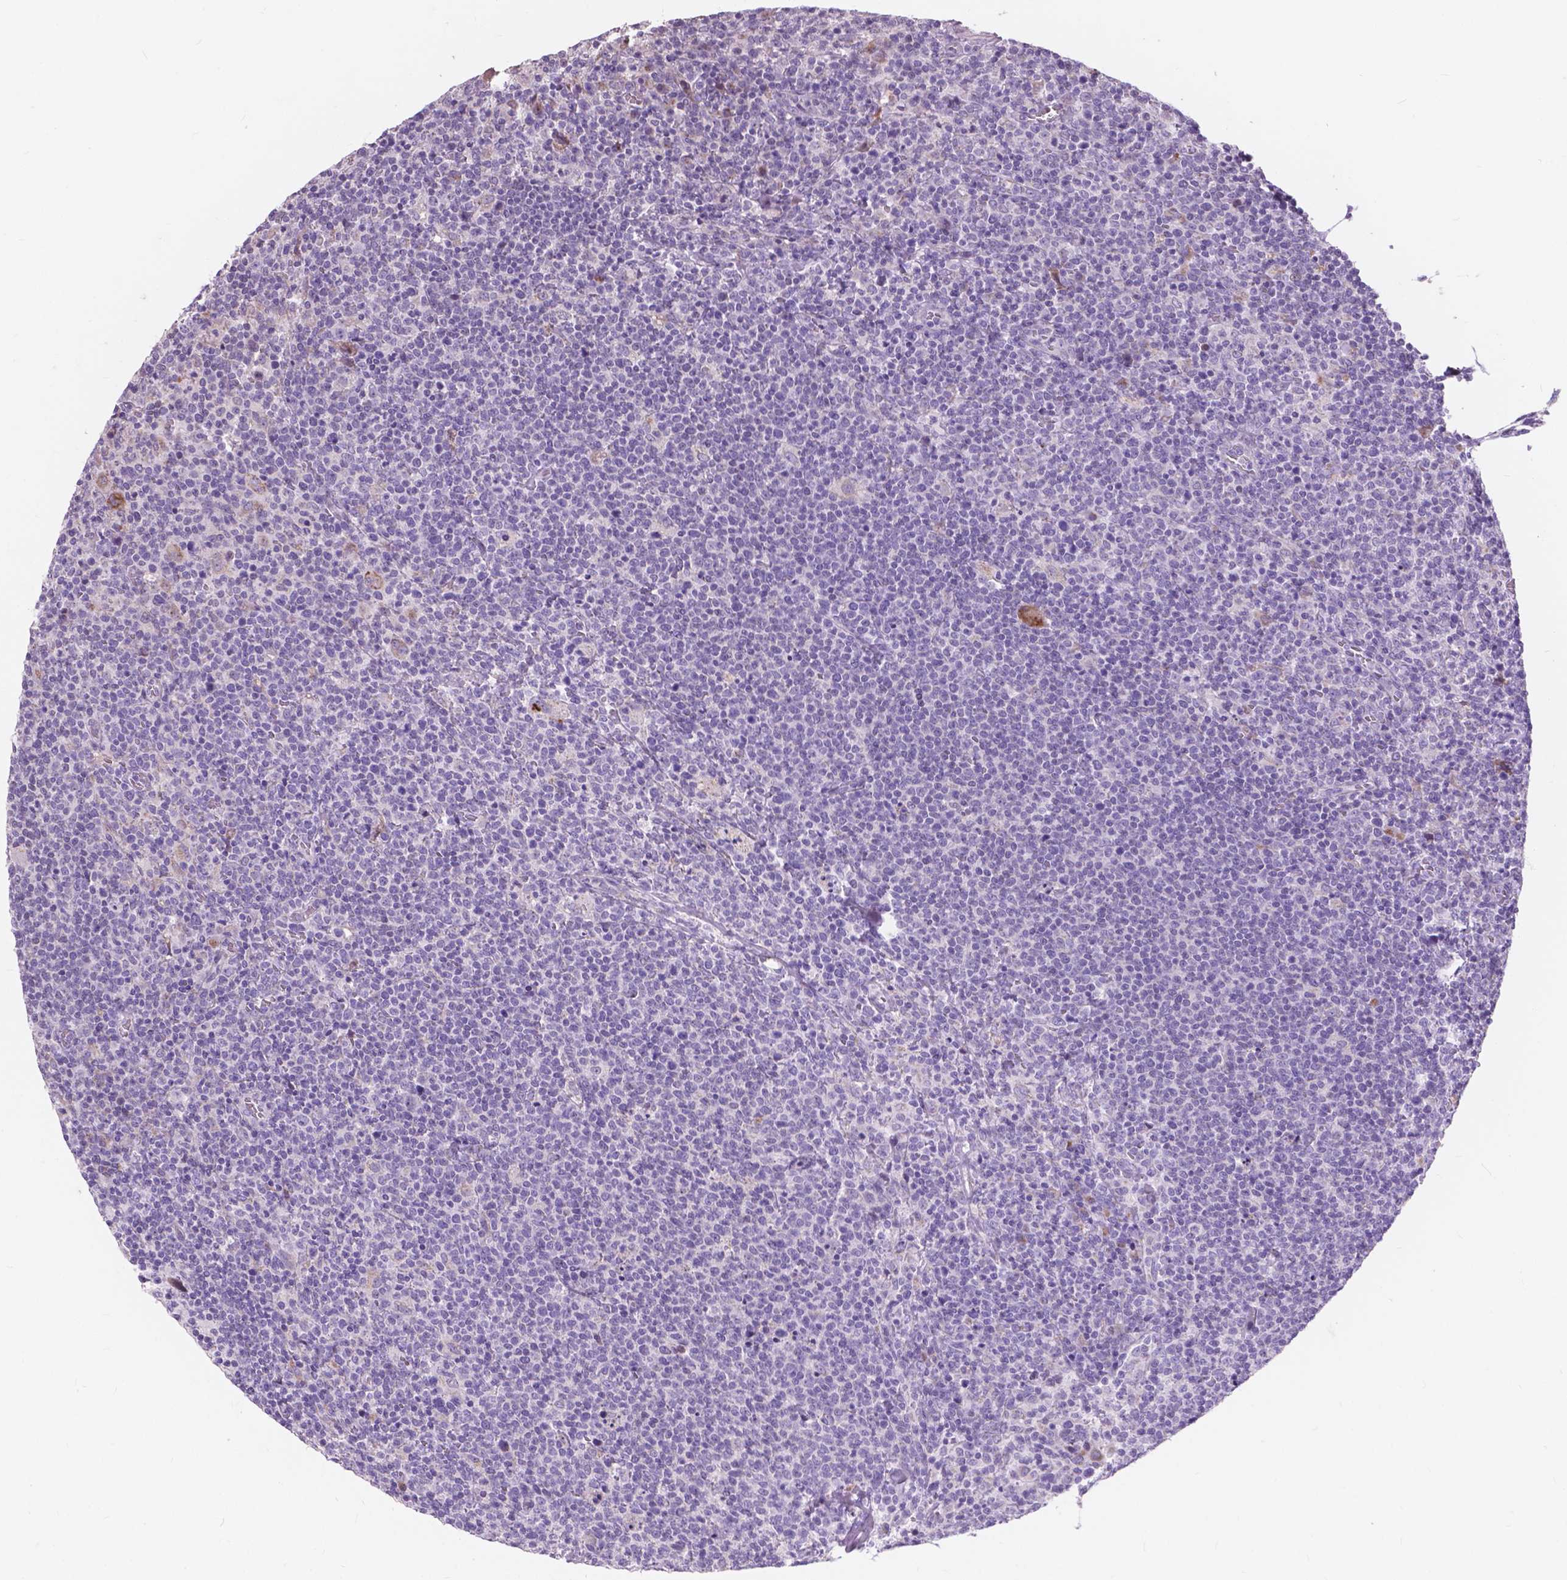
{"staining": {"intensity": "negative", "quantity": "none", "location": "none"}, "tissue": "lymphoma", "cell_type": "Tumor cells", "image_type": "cancer", "snomed": [{"axis": "morphology", "description": "Malignant lymphoma, non-Hodgkin's type, High grade"}, {"axis": "topography", "description": "Lymph node"}], "caption": "This is an immunohistochemistry (IHC) histopathology image of human lymphoma. There is no expression in tumor cells.", "gene": "MYH14", "patient": {"sex": "male", "age": 61}}